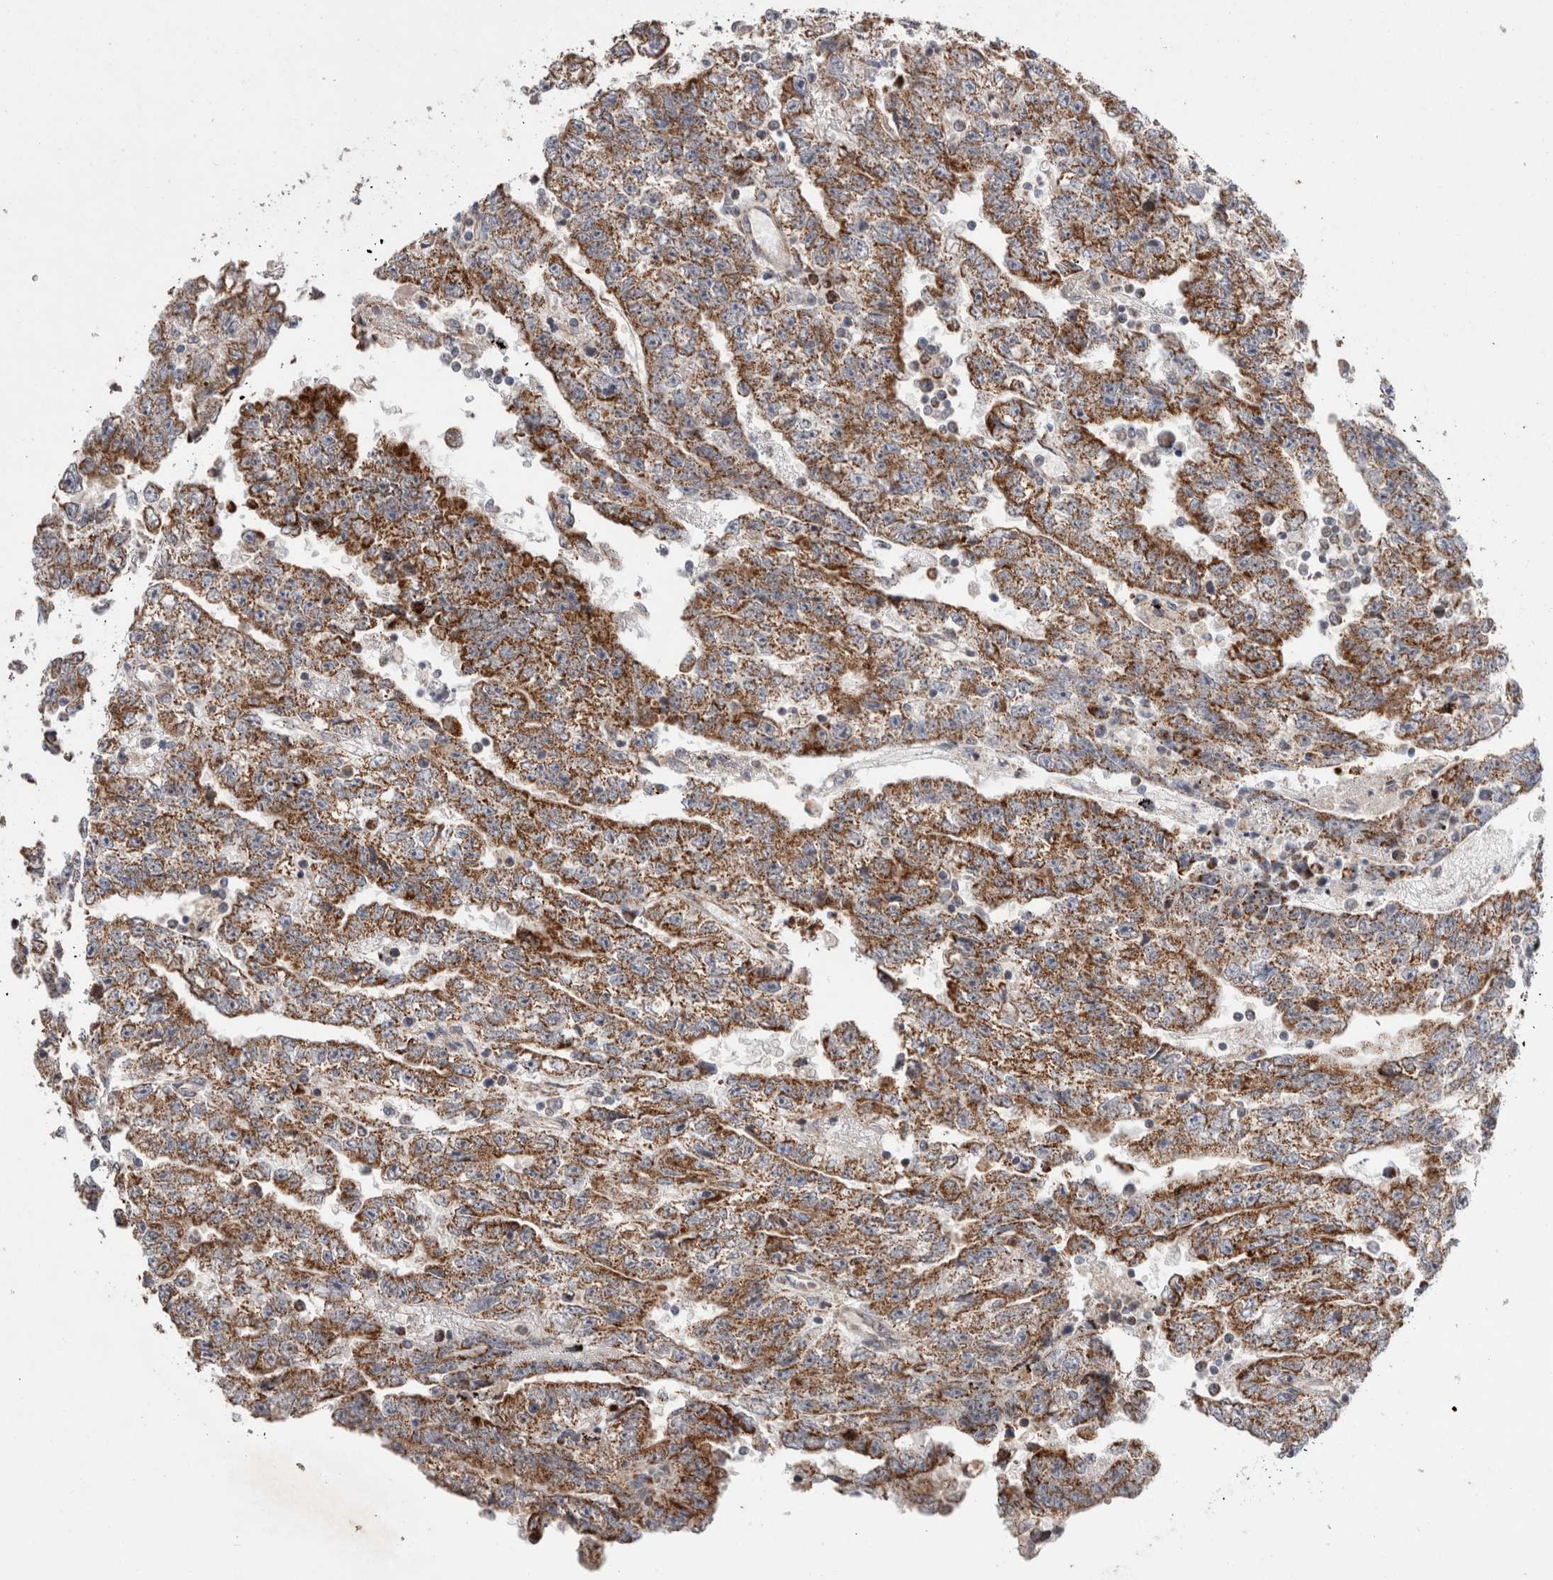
{"staining": {"intensity": "moderate", "quantity": ">75%", "location": "cytoplasmic/membranous"}, "tissue": "testis cancer", "cell_type": "Tumor cells", "image_type": "cancer", "snomed": [{"axis": "morphology", "description": "Carcinoma, Embryonal, NOS"}, {"axis": "topography", "description": "Testis"}], "caption": "Protein analysis of testis cancer tissue reveals moderate cytoplasmic/membranous positivity in approximately >75% of tumor cells. The protein is stained brown, and the nuclei are stained in blue (DAB IHC with brightfield microscopy, high magnification).", "gene": "MRPL37", "patient": {"sex": "male", "age": 25}}